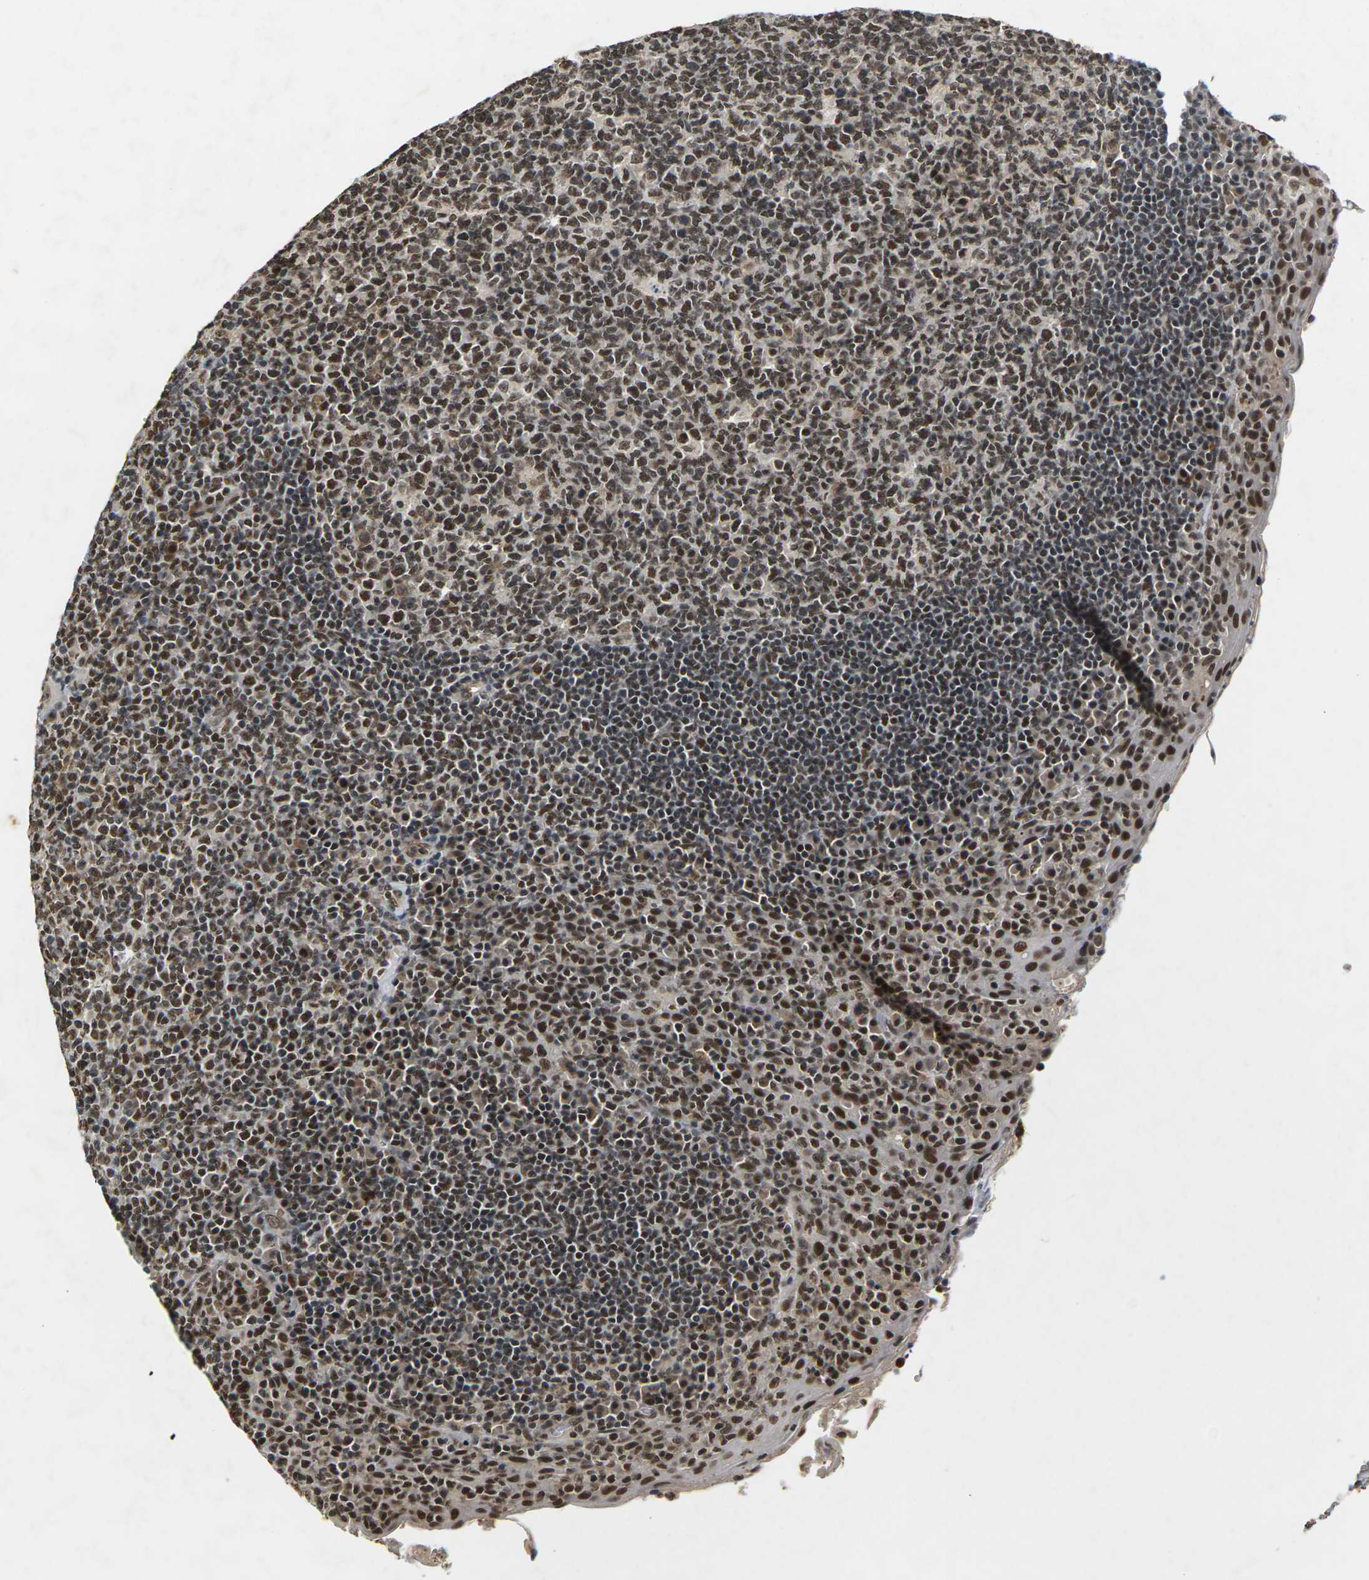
{"staining": {"intensity": "strong", "quantity": ">75%", "location": "nuclear"}, "tissue": "tonsil", "cell_type": "Germinal center cells", "image_type": "normal", "snomed": [{"axis": "morphology", "description": "Normal tissue, NOS"}, {"axis": "topography", "description": "Tonsil"}], "caption": "Immunohistochemistry photomicrograph of normal tonsil: human tonsil stained using IHC displays high levels of strong protein expression localized specifically in the nuclear of germinal center cells, appearing as a nuclear brown color.", "gene": "NELFA", "patient": {"sex": "male", "age": 17}}